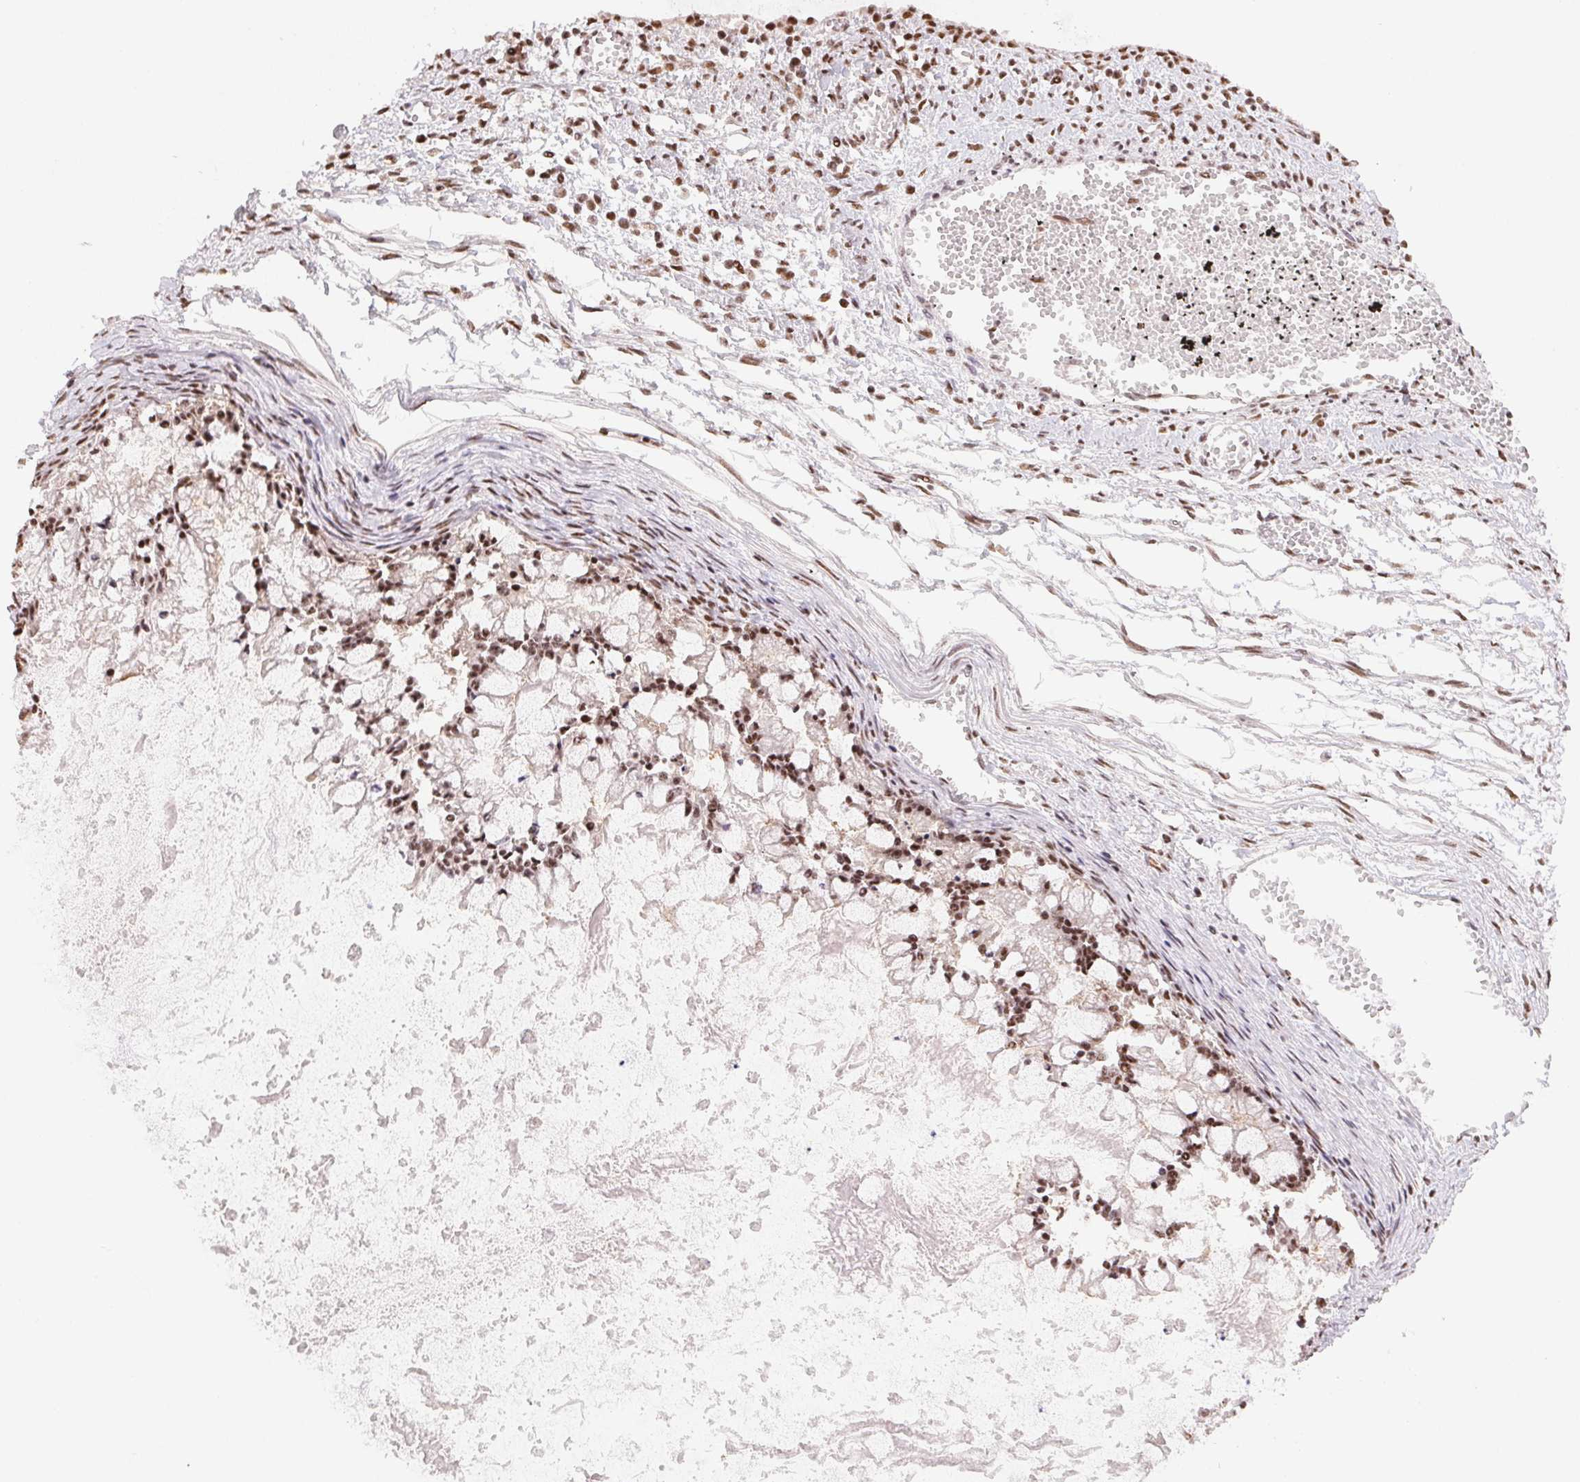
{"staining": {"intensity": "moderate", "quantity": ">75%", "location": "nuclear"}, "tissue": "ovarian cancer", "cell_type": "Tumor cells", "image_type": "cancer", "snomed": [{"axis": "morphology", "description": "Cystadenocarcinoma, mucinous, NOS"}, {"axis": "topography", "description": "Ovary"}], "caption": "Human ovarian cancer (mucinous cystadenocarcinoma) stained with a brown dye demonstrates moderate nuclear positive staining in approximately >75% of tumor cells.", "gene": "IK", "patient": {"sex": "female", "age": 67}}